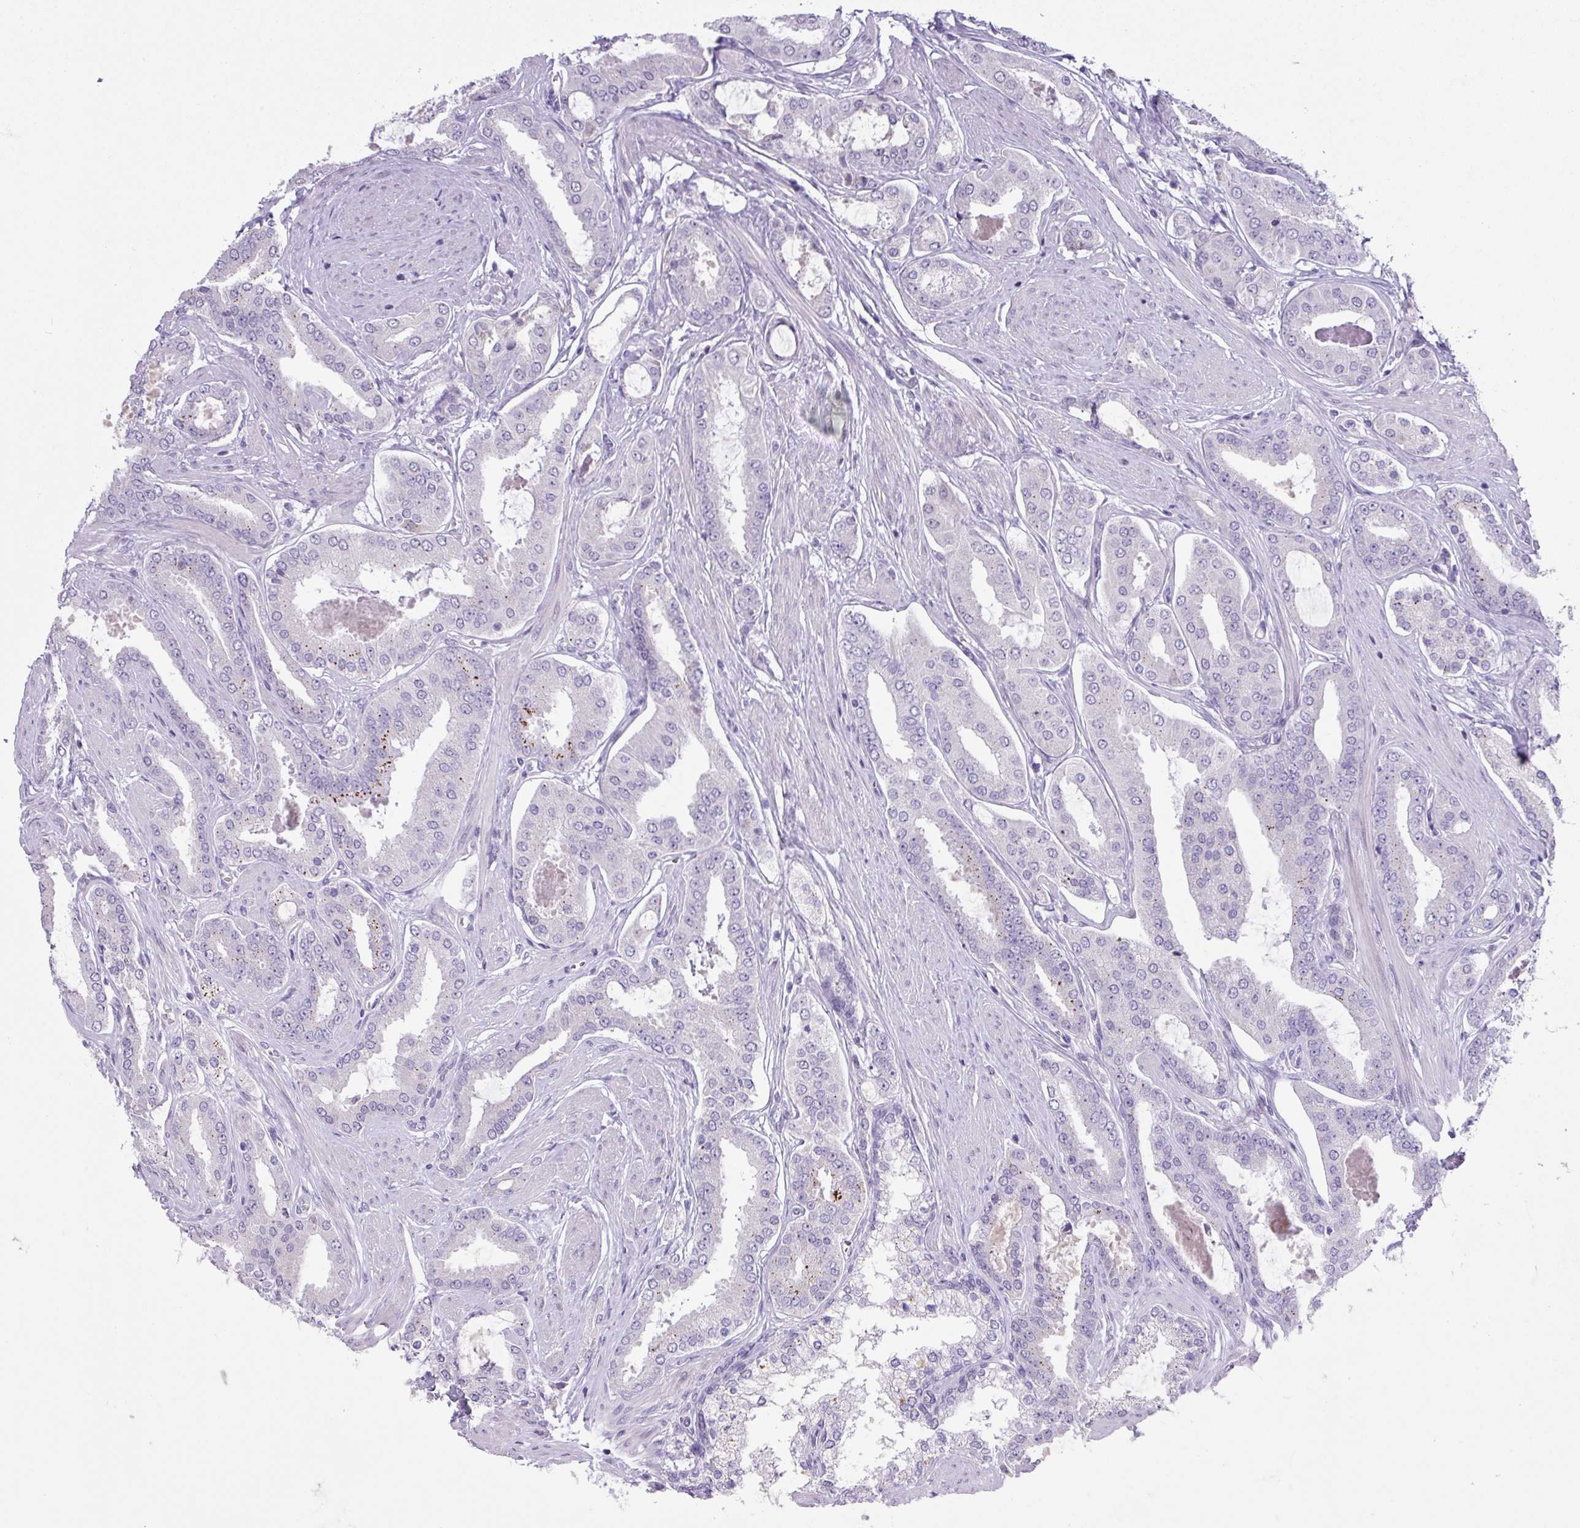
{"staining": {"intensity": "negative", "quantity": "none", "location": "none"}, "tissue": "prostate cancer", "cell_type": "Tumor cells", "image_type": "cancer", "snomed": [{"axis": "morphology", "description": "Adenocarcinoma, Low grade"}, {"axis": "topography", "description": "Prostate"}], "caption": "Prostate cancer (adenocarcinoma (low-grade)) stained for a protein using immunohistochemistry reveals no expression tumor cells.", "gene": "ANKRD13B", "patient": {"sex": "male", "age": 42}}